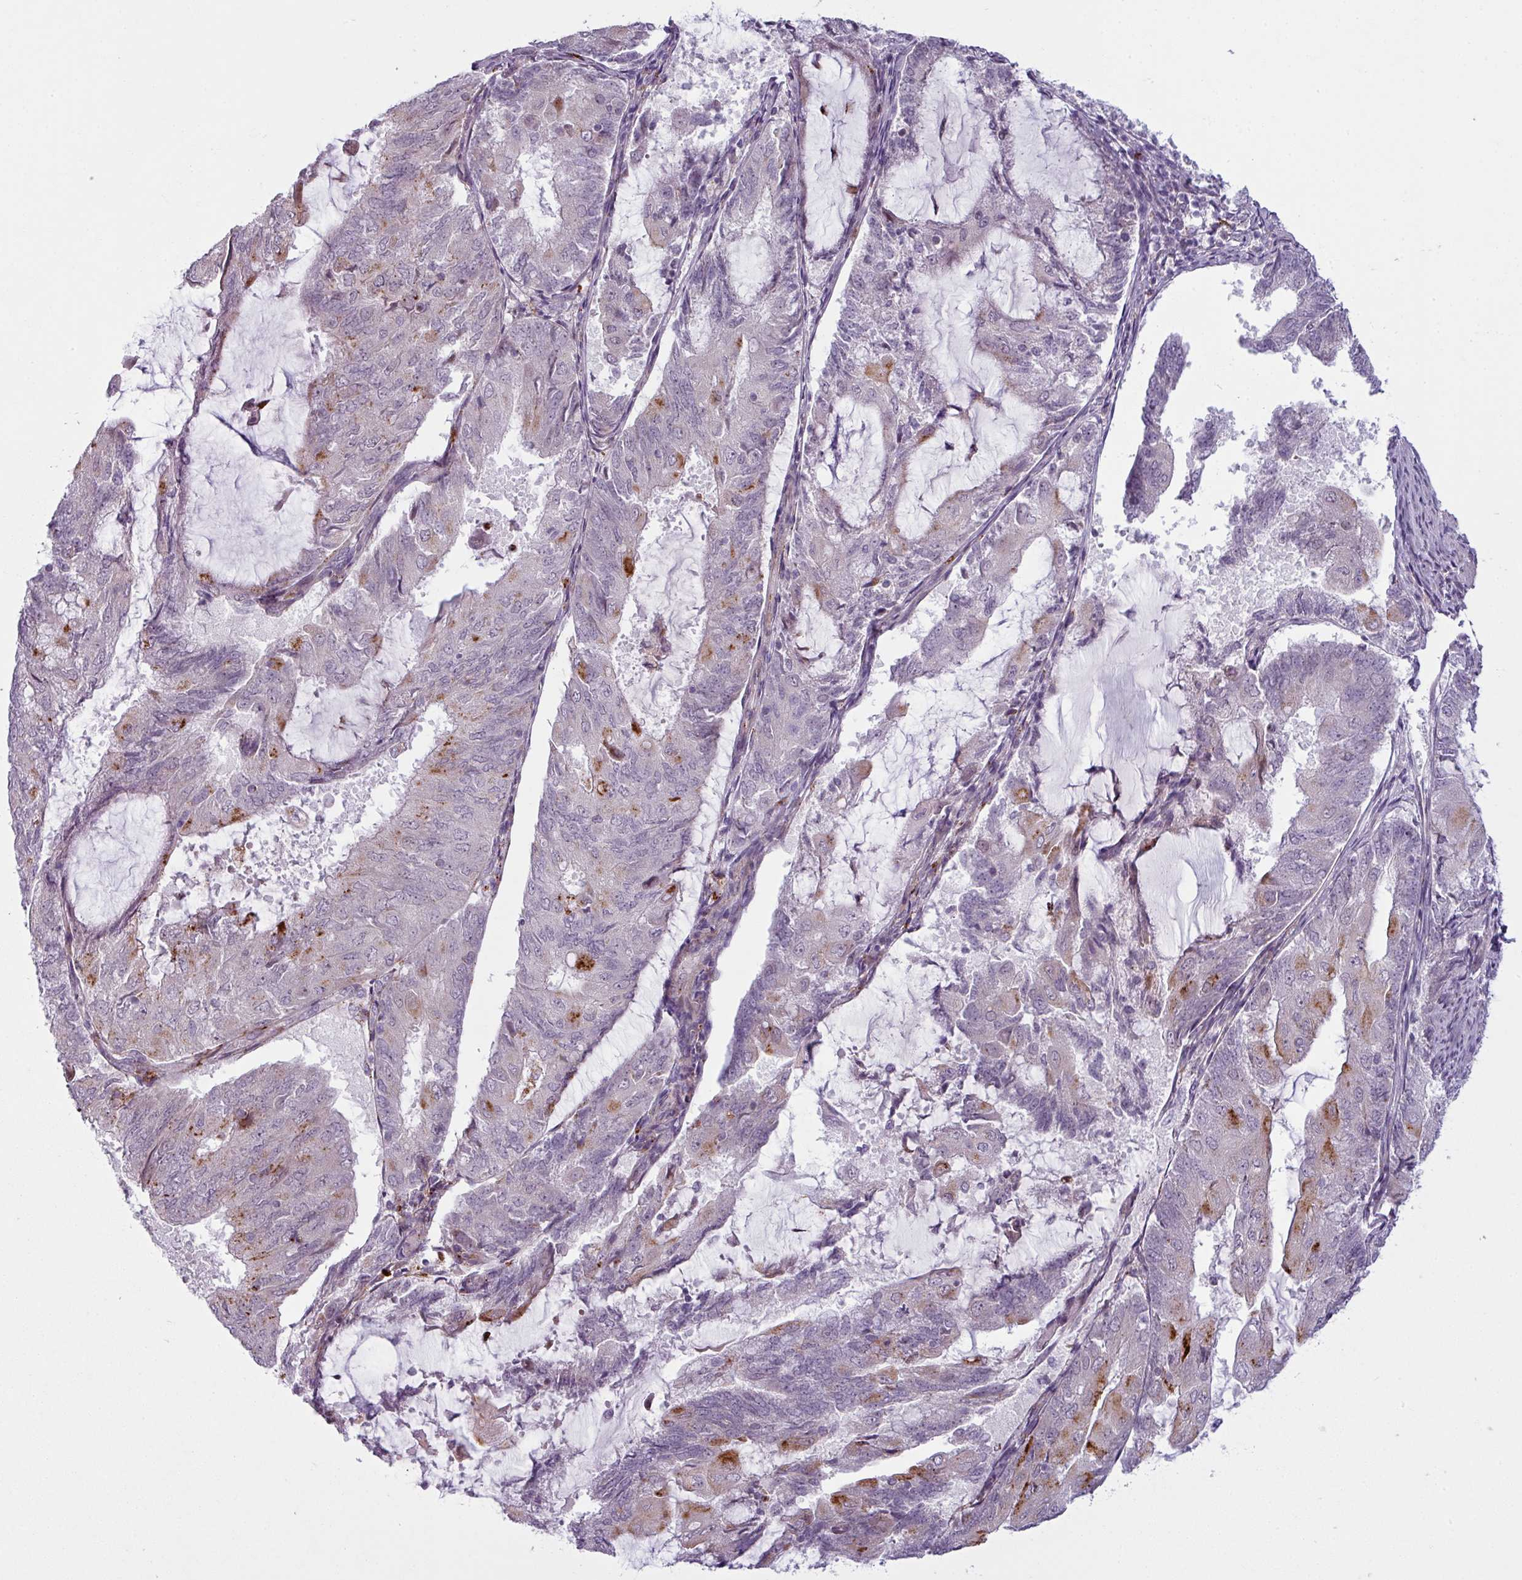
{"staining": {"intensity": "moderate", "quantity": "<25%", "location": "cytoplasmic/membranous"}, "tissue": "endometrial cancer", "cell_type": "Tumor cells", "image_type": "cancer", "snomed": [{"axis": "morphology", "description": "Adenocarcinoma, NOS"}, {"axis": "topography", "description": "Endometrium"}], "caption": "High-power microscopy captured an immunohistochemistry histopathology image of endometrial cancer, revealing moderate cytoplasmic/membranous expression in about <25% of tumor cells. Using DAB (brown) and hematoxylin (blue) stains, captured at high magnification using brightfield microscopy.", "gene": "MAP7D2", "patient": {"sex": "female", "age": 81}}